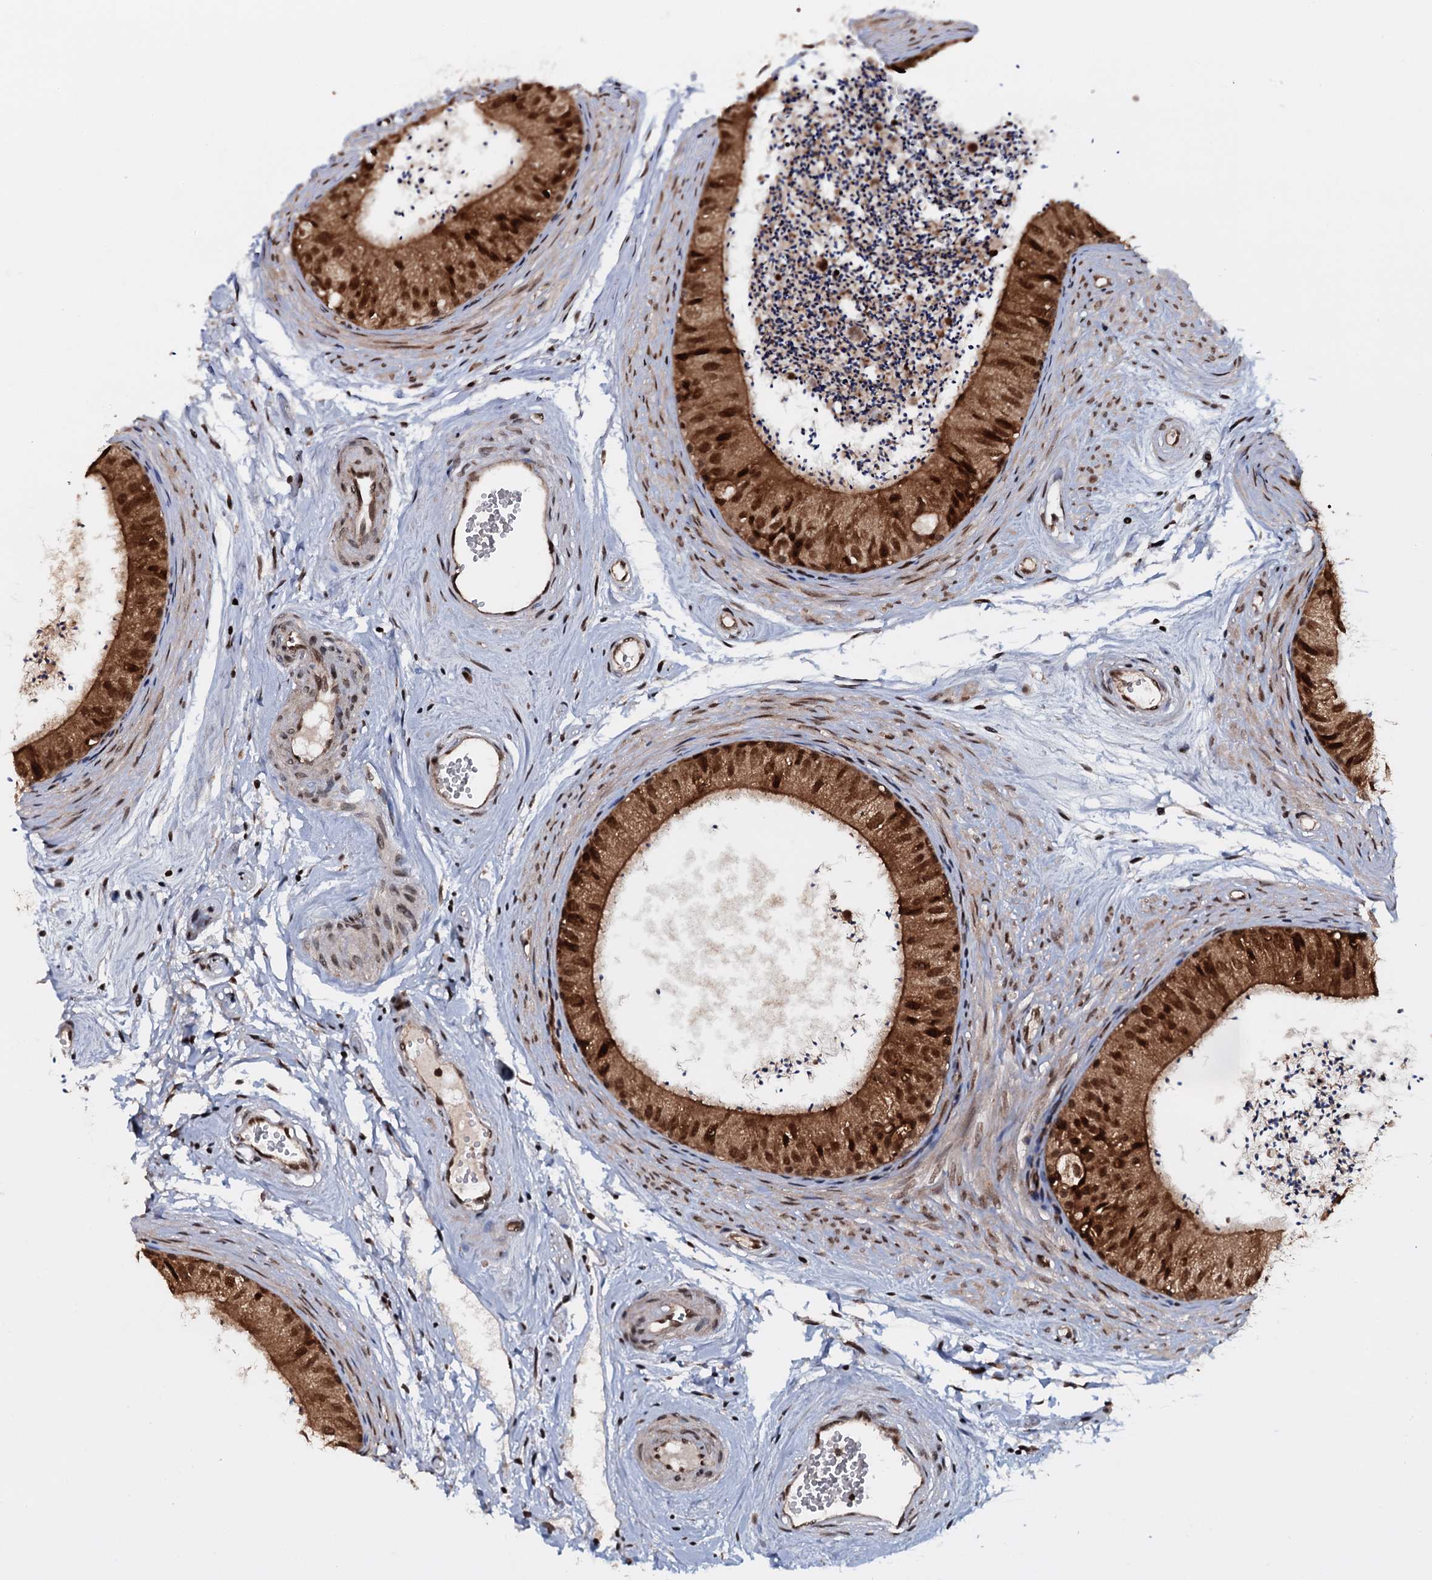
{"staining": {"intensity": "strong", "quantity": ">75%", "location": "cytoplasmic/membranous,nuclear"}, "tissue": "epididymis", "cell_type": "Glandular cells", "image_type": "normal", "snomed": [{"axis": "morphology", "description": "Normal tissue, NOS"}, {"axis": "topography", "description": "Epididymis"}], "caption": "Protein expression analysis of normal epididymis shows strong cytoplasmic/membranous,nuclear staining in about >75% of glandular cells.", "gene": "HDDC3", "patient": {"sex": "male", "age": 56}}